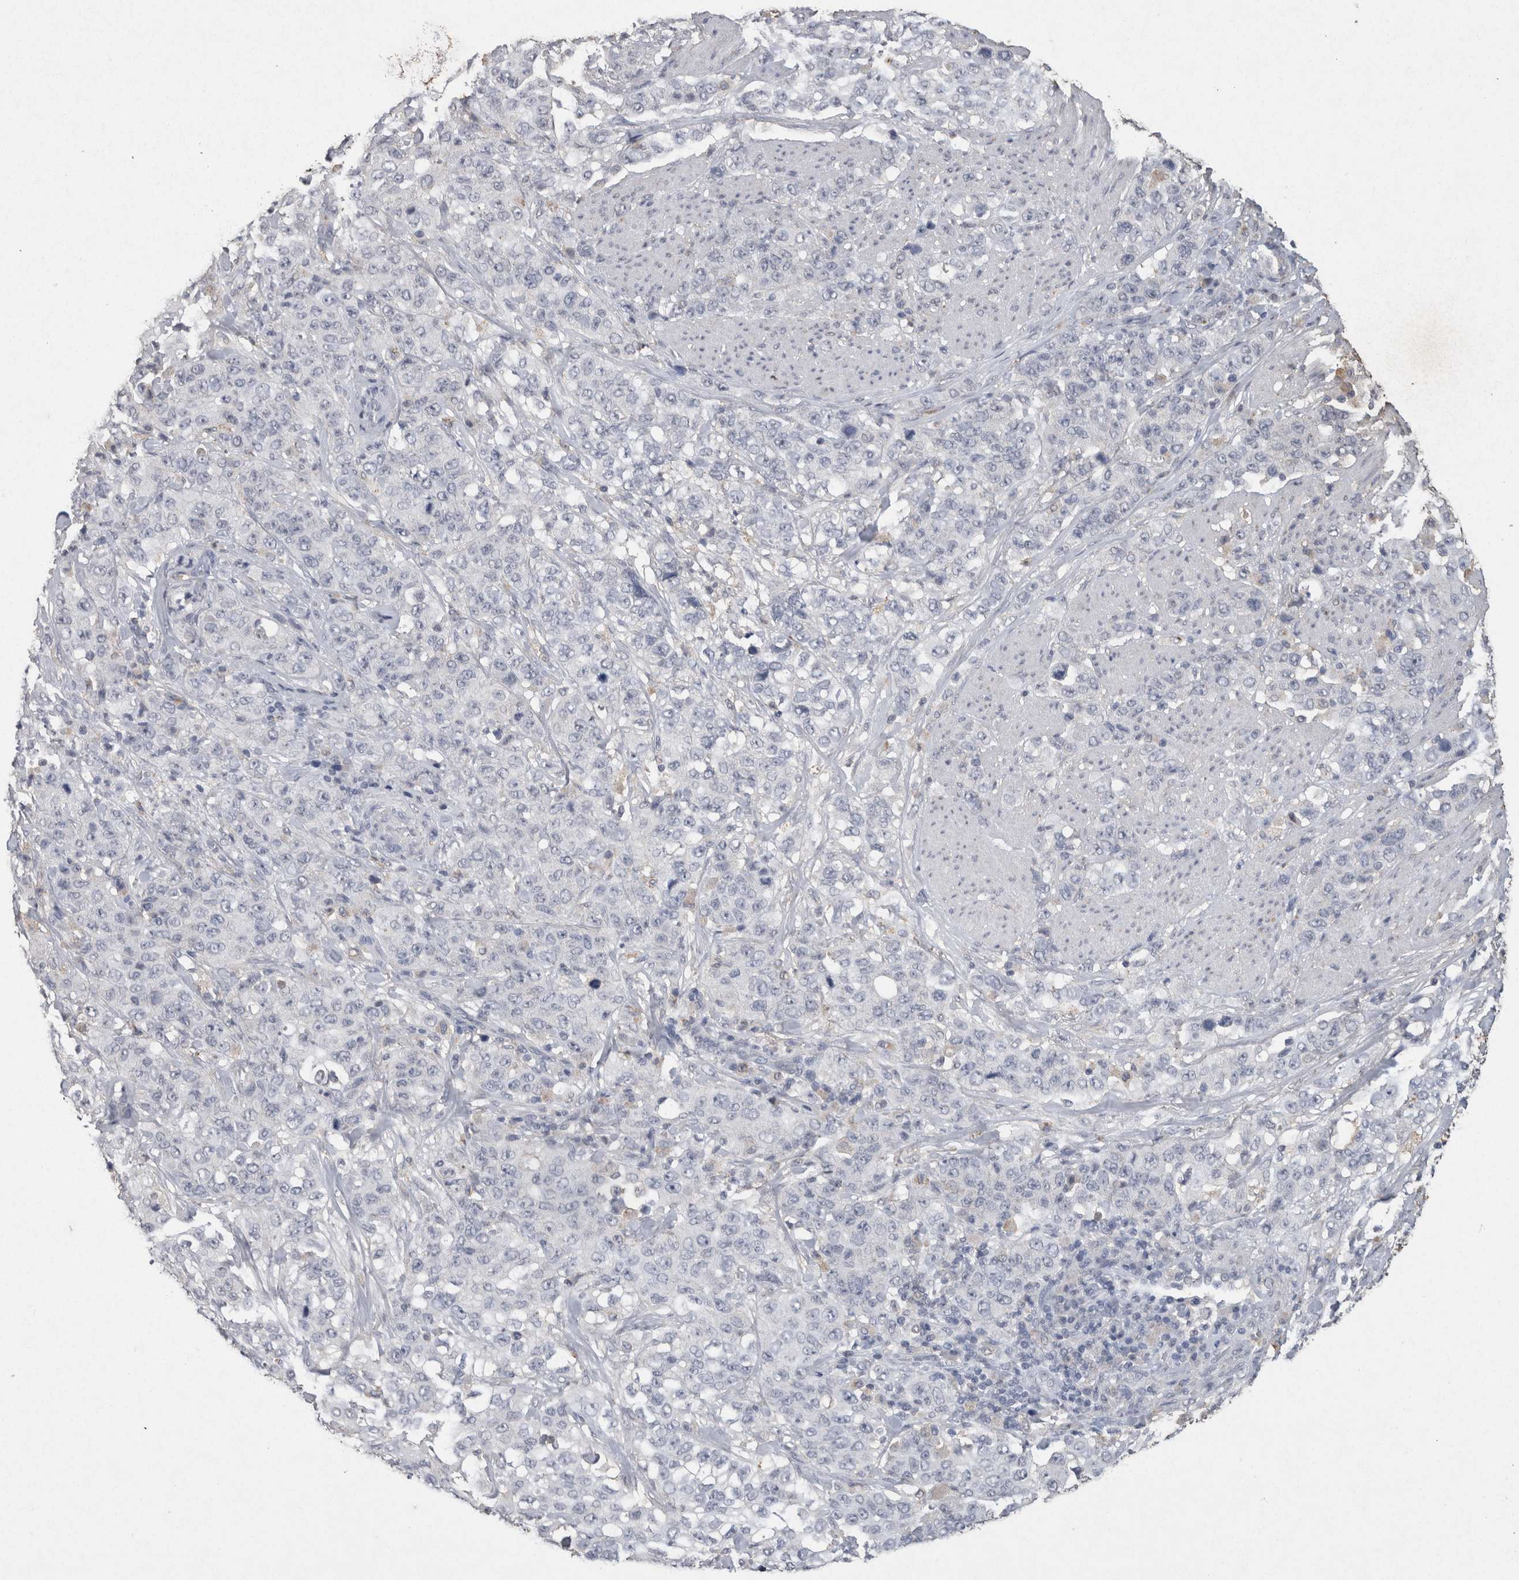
{"staining": {"intensity": "negative", "quantity": "none", "location": "none"}, "tissue": "stomach cancer", "cell_type": "Tumor cells", "image_type": "cancer", "snomed": [{"axis": "morphology", "description": "Adenocarcinoma, NOS"}, {"axis": "topography", "description": "Stomach"}], "caption": "This is a histopathology image of IHC staining of adenocarcinoma (stomach), which shows no staining in tumor cells. The staining is performed using DAB (3,3'-diaminobenzidine) brown chromogen with nuclei counter-stained in using hematoxylin.", "gene": "CNTFR", "patient": {"sex": "male", "age": 48}}